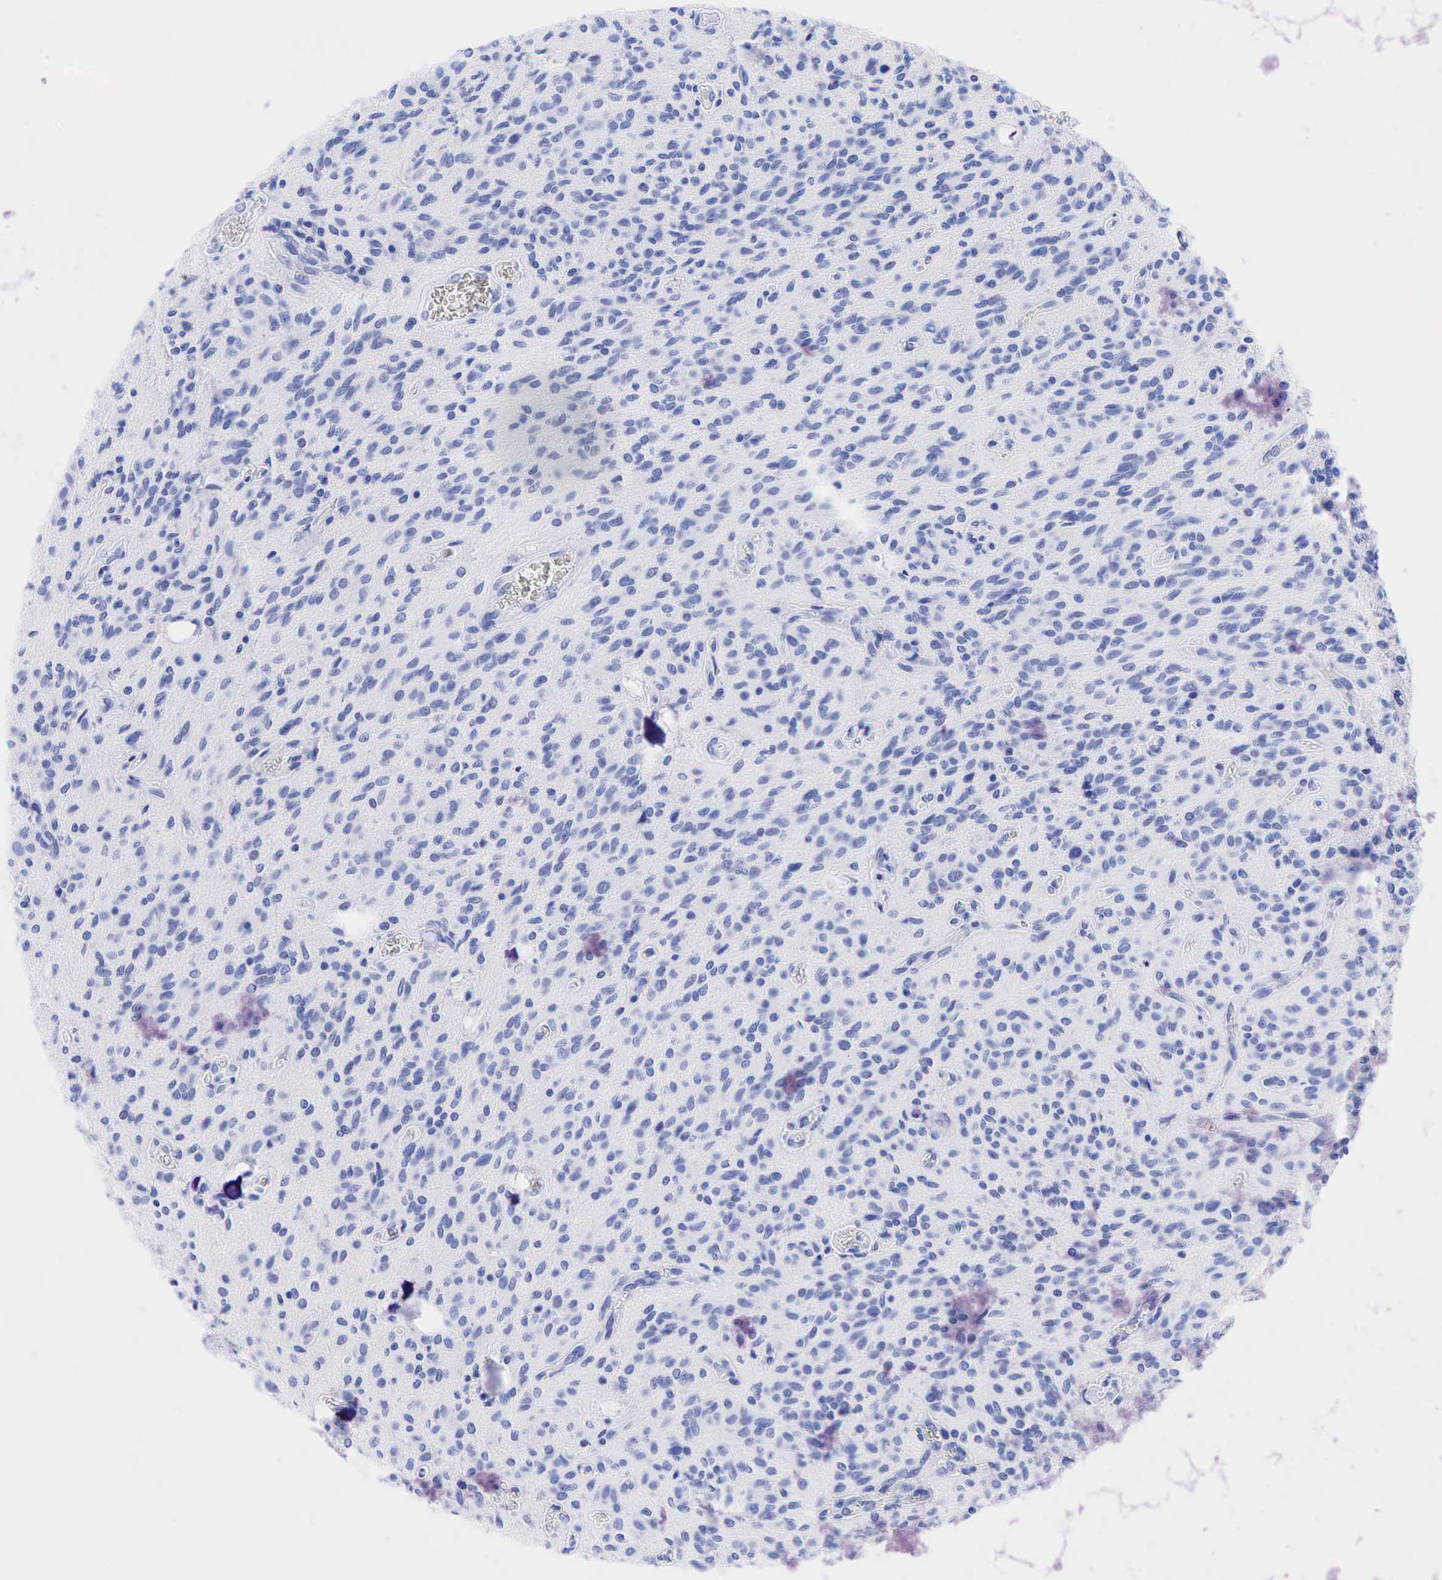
{"staining": {"intensity": "negative", "quantity": "none", "location": "none"}, "tissue": "glioma", "cell_type": "Tumor cells", "image_type": "cancer", "snomed": [{"axis": "morphology", "description": "Glioma, malignant, Low grade"}, {"axis": "topography", "description": "Brain"}], "caption": "Immunohistochemical staining of human low-grade glioma (malignant) reveals no significant staining in tumor cells.", "gene": "KRT19", "patient": {"sex": "female", "age": 15}}